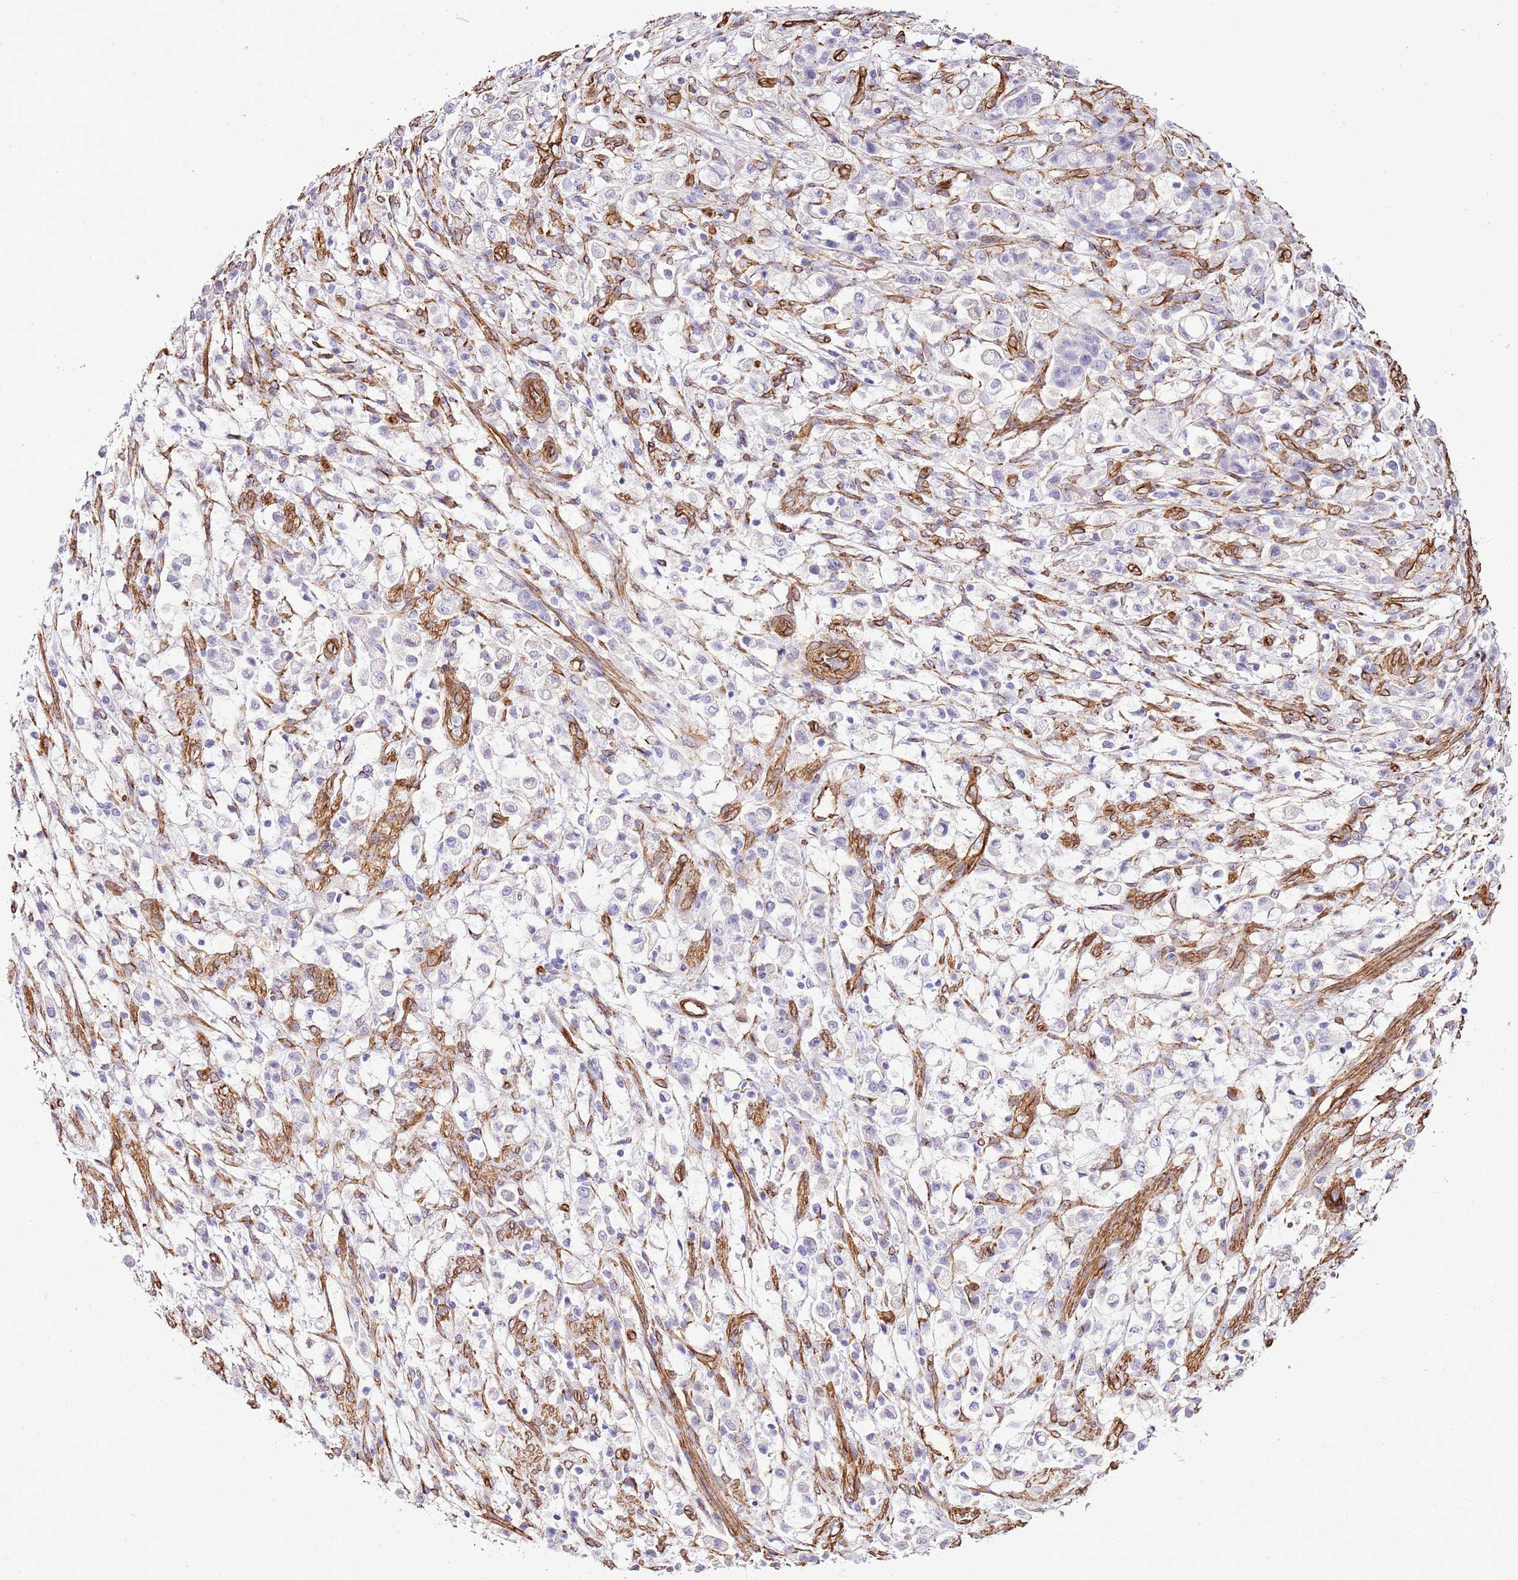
{"staining": {"intensity": "negative", "quantity": "none", "location": "none"}, "tissue": "stomach cancer", "cell_type": "Tumor cells", "image_type": "cancer", "snomed": [{"axis": "morphology", "description": "Adenocarcinoma, NOS"}, {"axis": "topography", "description": "Stomach"}], "caption": "Protein analysis of stomach cancer (adenocarcinoma) demonstrates no significant expression in tumor cells. Brightfield microscopy of immunohistochemistry (IHC) stained with DAB (3,3'-diaminobenzidine) (brown) and hematoxylin (blue), captured at high magnification.", "gene": "CTDSPL", "patient": {"sex": "female", "age": 60}}